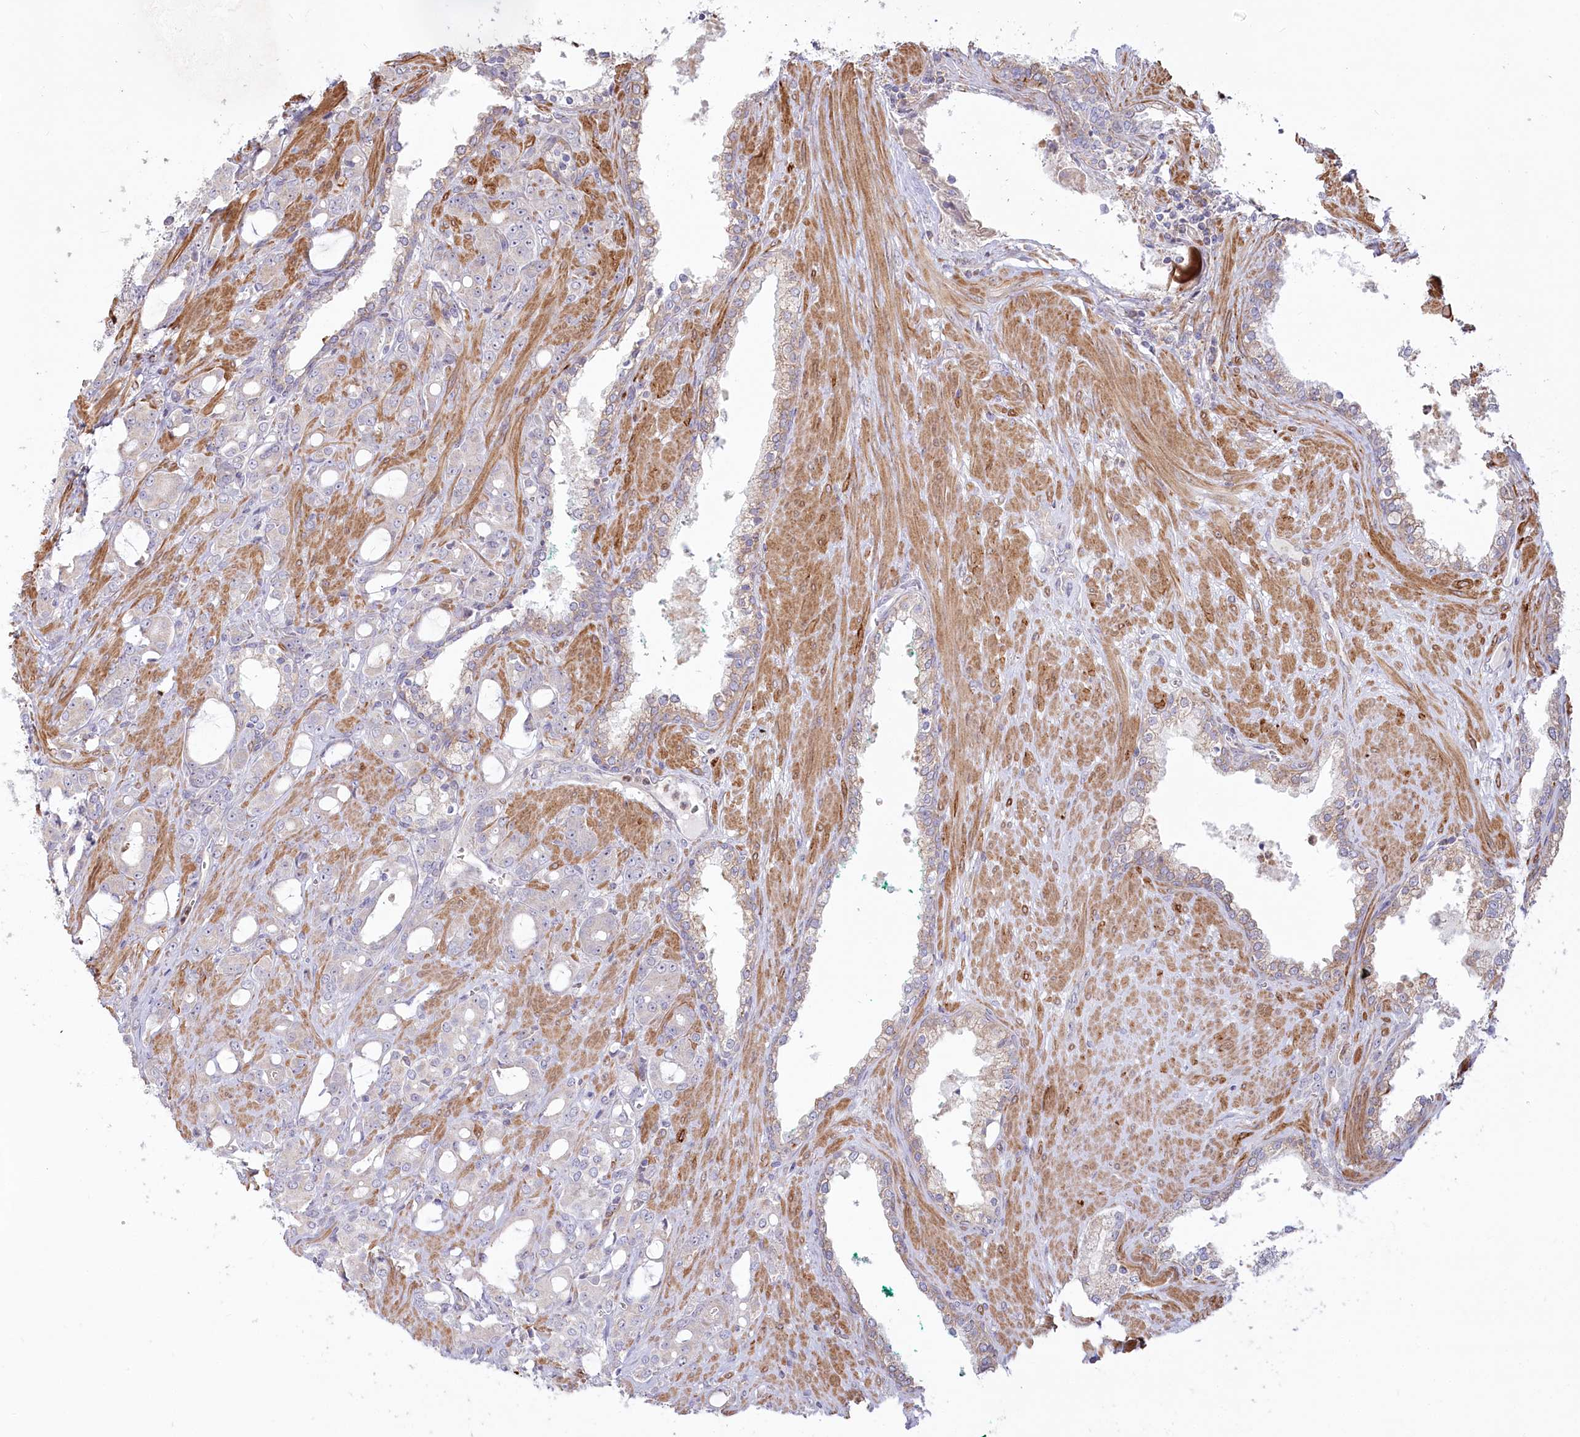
{"staining": {"intensity": "negative", "quantity": "none", "location": "none"}, "tissue": "prostate cancer", "cell_type": "Tumor cells", "image_type": "cancer", "snomed": [{"axis": "morphology", "description": "Adenocarcinoma, High grade"}, {"axis": "topography", "description": "Prostate"}], "caption": "Immunohistochemical staining of prostate cancer displays no significant positivity in tumor cells.", "gene": "MTG1", "patient": {"sex": "male", "age": 72}}